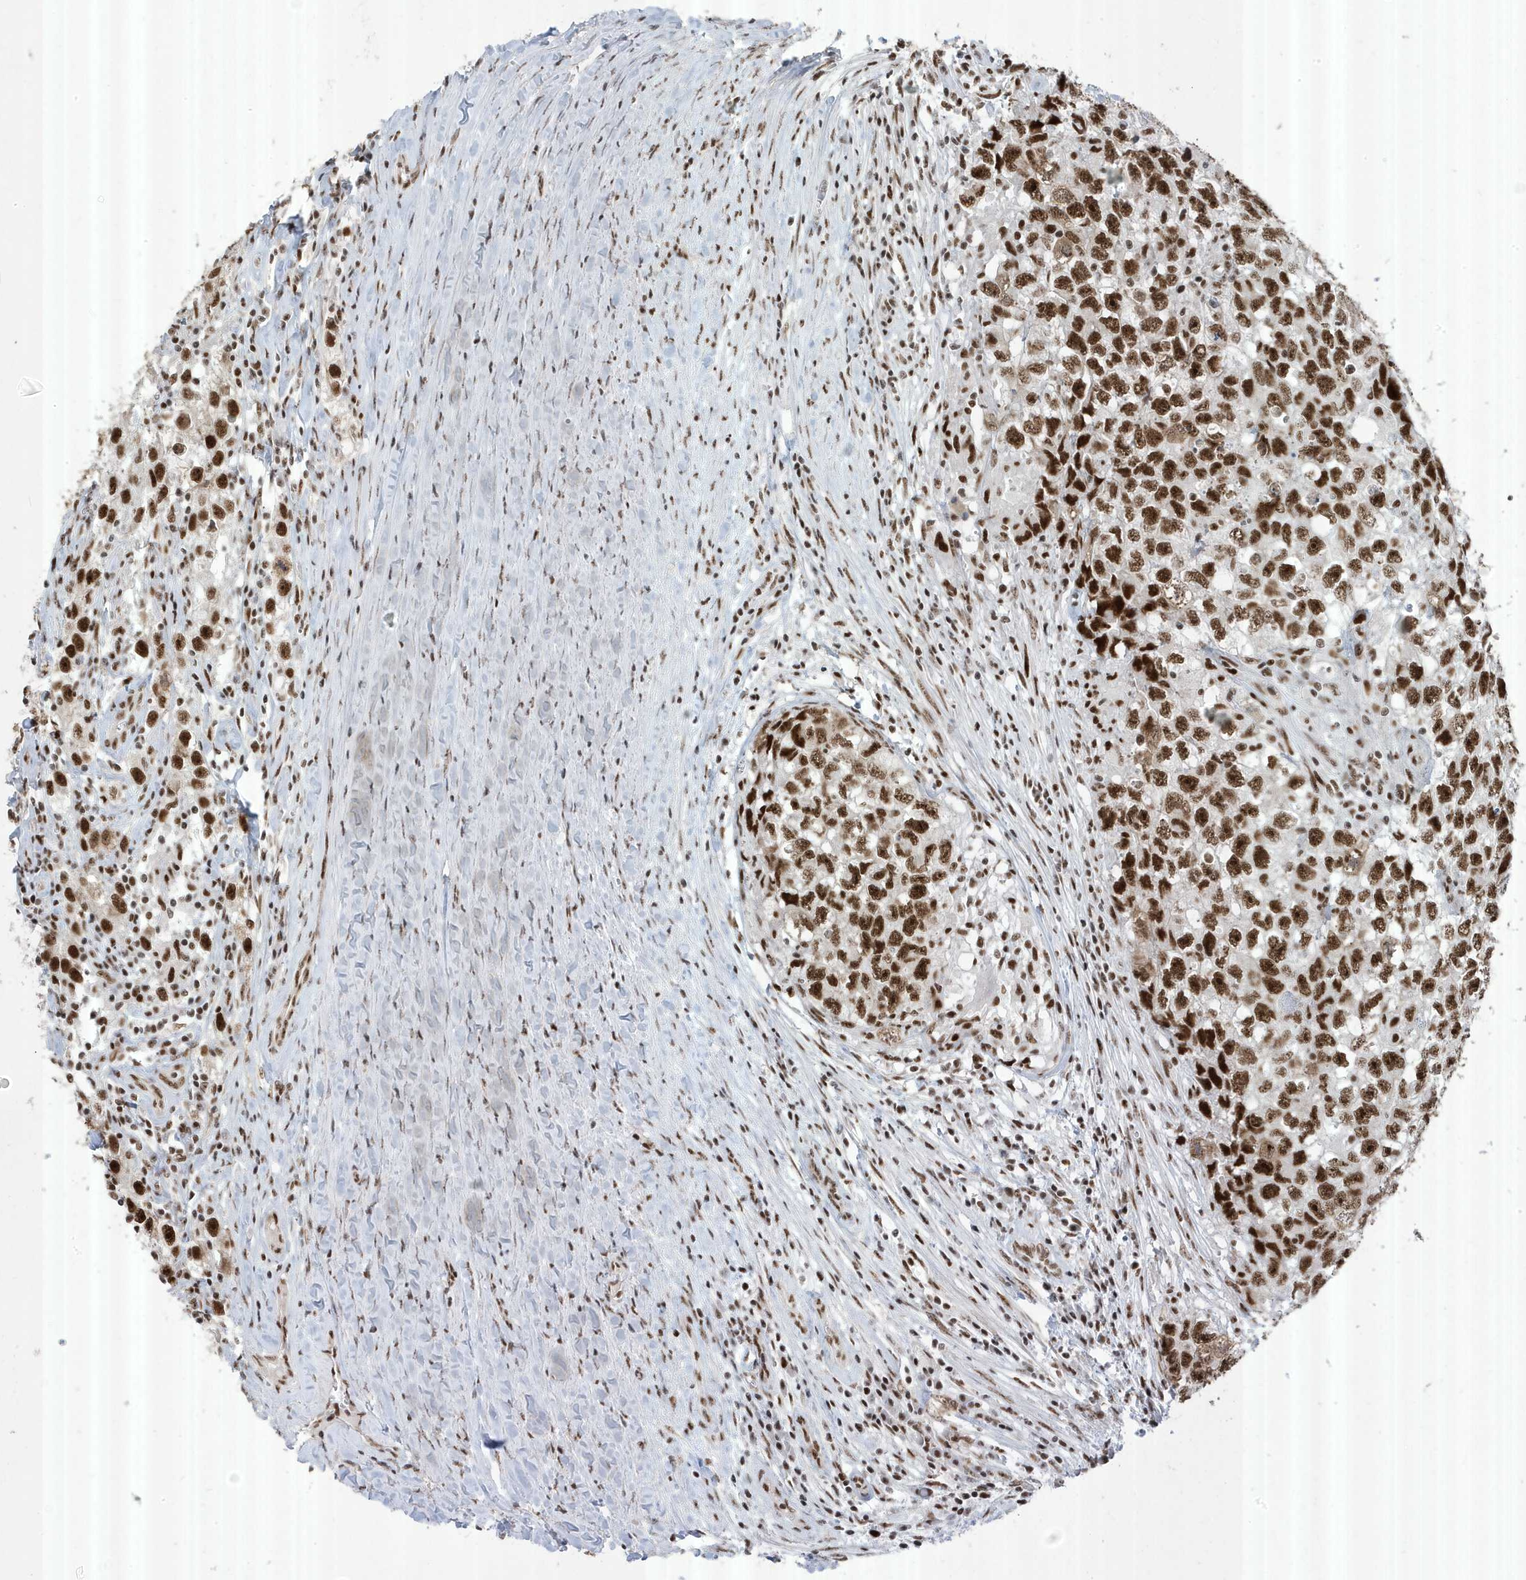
{"staining": {"intensity": "strong", "quantity": ">75%", "location": "nuclear"}, "tissue": "testis cancer", "cell_type": "Tumor cells", "image_type": "cancer", "snomed": [{"axis": "morphology", "description": "Seminoma, NOS"}, {"axis": "morphology", "description": "Carcinoma, Embryonal, NOS"}, {"axis": "topography", "description": "Testis"}], "caption": "A brown stain labels strong nuclear positivity of a protein in testis cancer tumor cells.", "gene": "MTREX", "patient": {"sex": "male", "age": 43}}